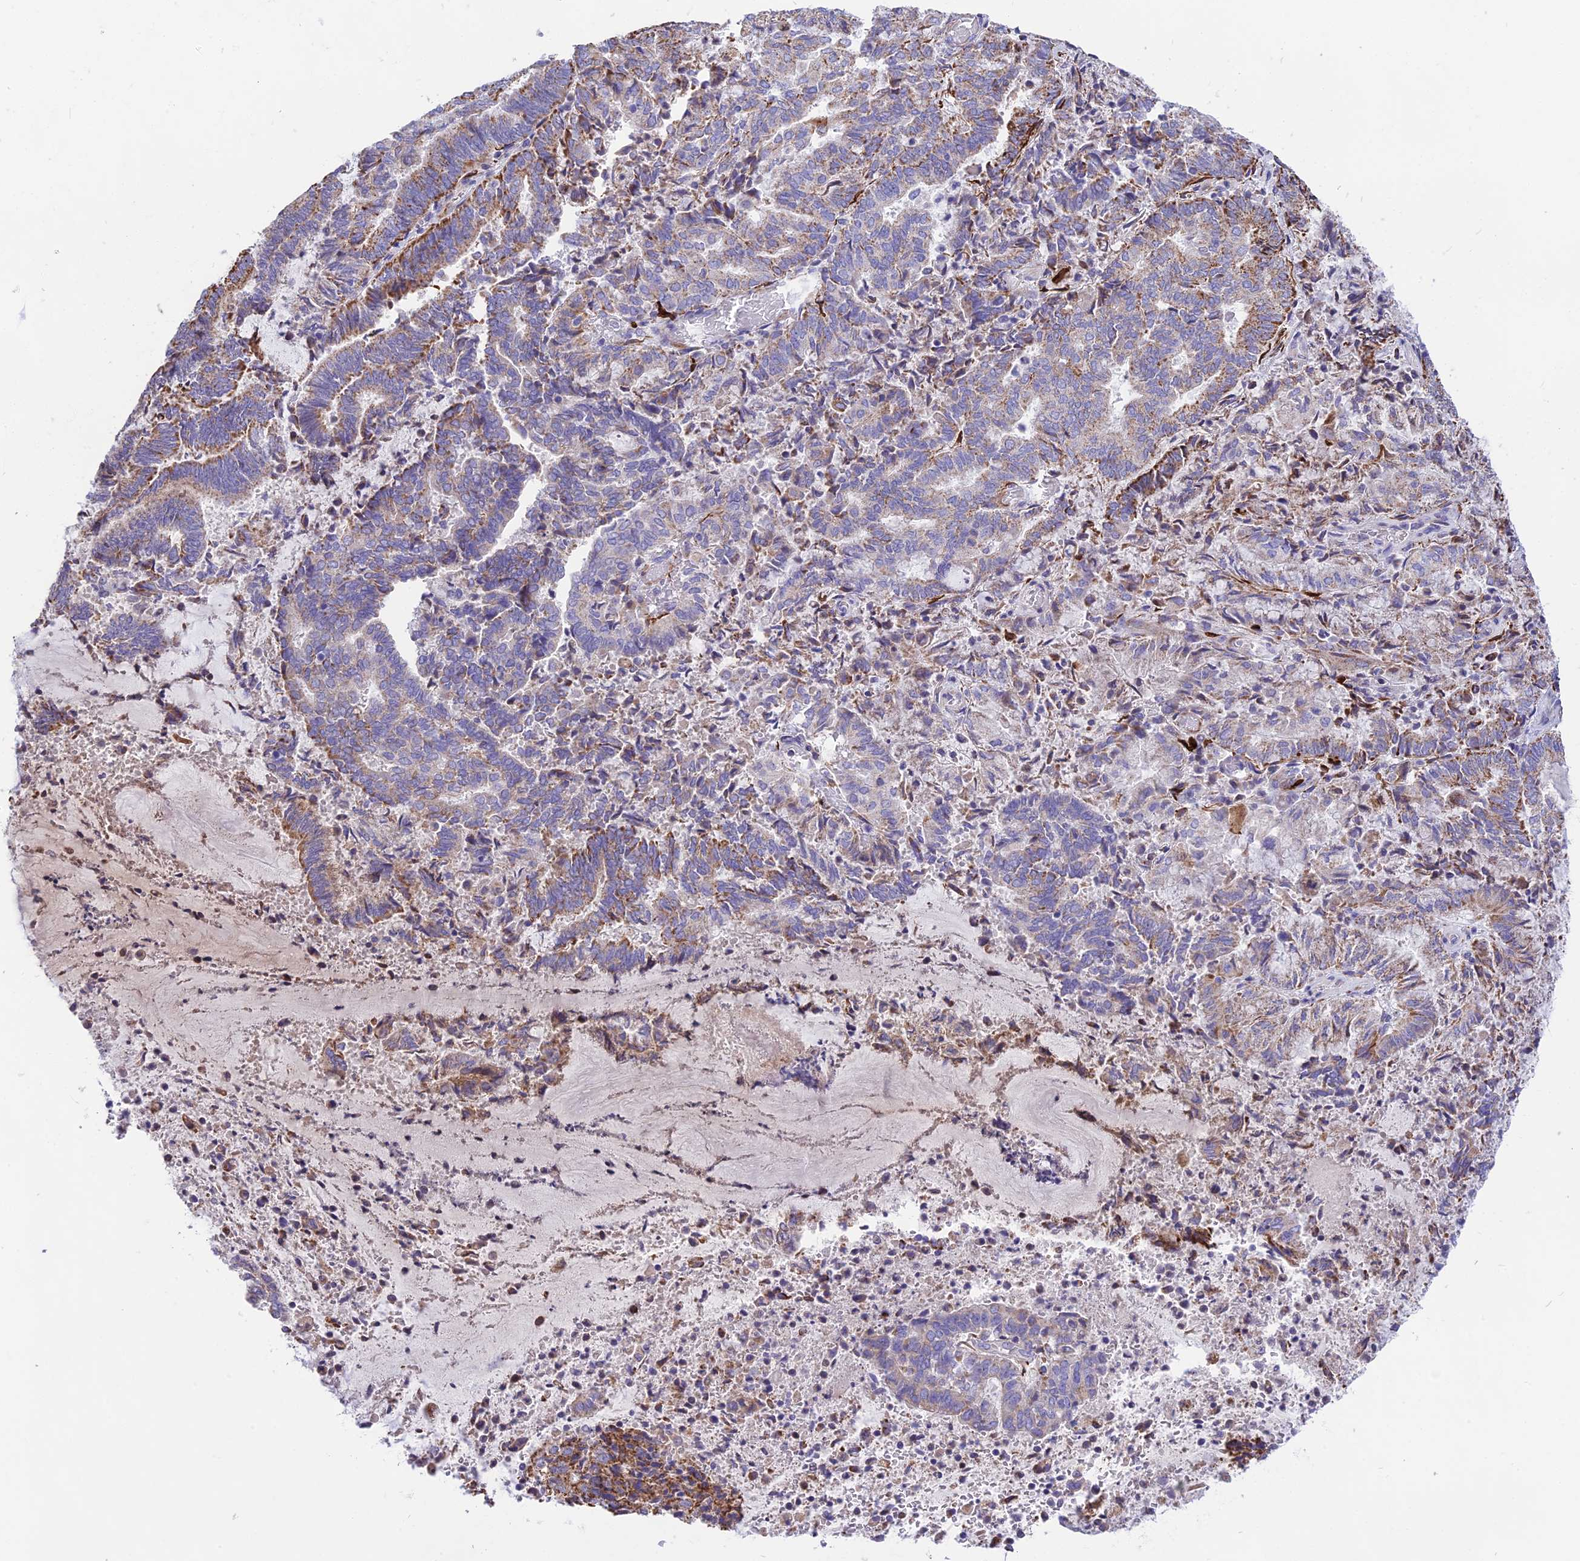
{"staining": {"intensity": "moderate", "quantity": "25%-75%", "location": "cytoplasmic/membranous"}, "tissue": "endometrial cancer", "cell_type": "Tumor cells", "image_type": "cancer", "snomed": [{"axis": "morphology", "description": "Adenocarcinoma, NOS"}, {"axis": "topography", "description": "Endometrium"}], "caption": "Endometrial cancer tissue shows moderate cytoplasmic/membranous staining in approximately 25%-75% of tumor cells", "gene": "DOC2B", "patient": {"sex": "female", "age": 80}}